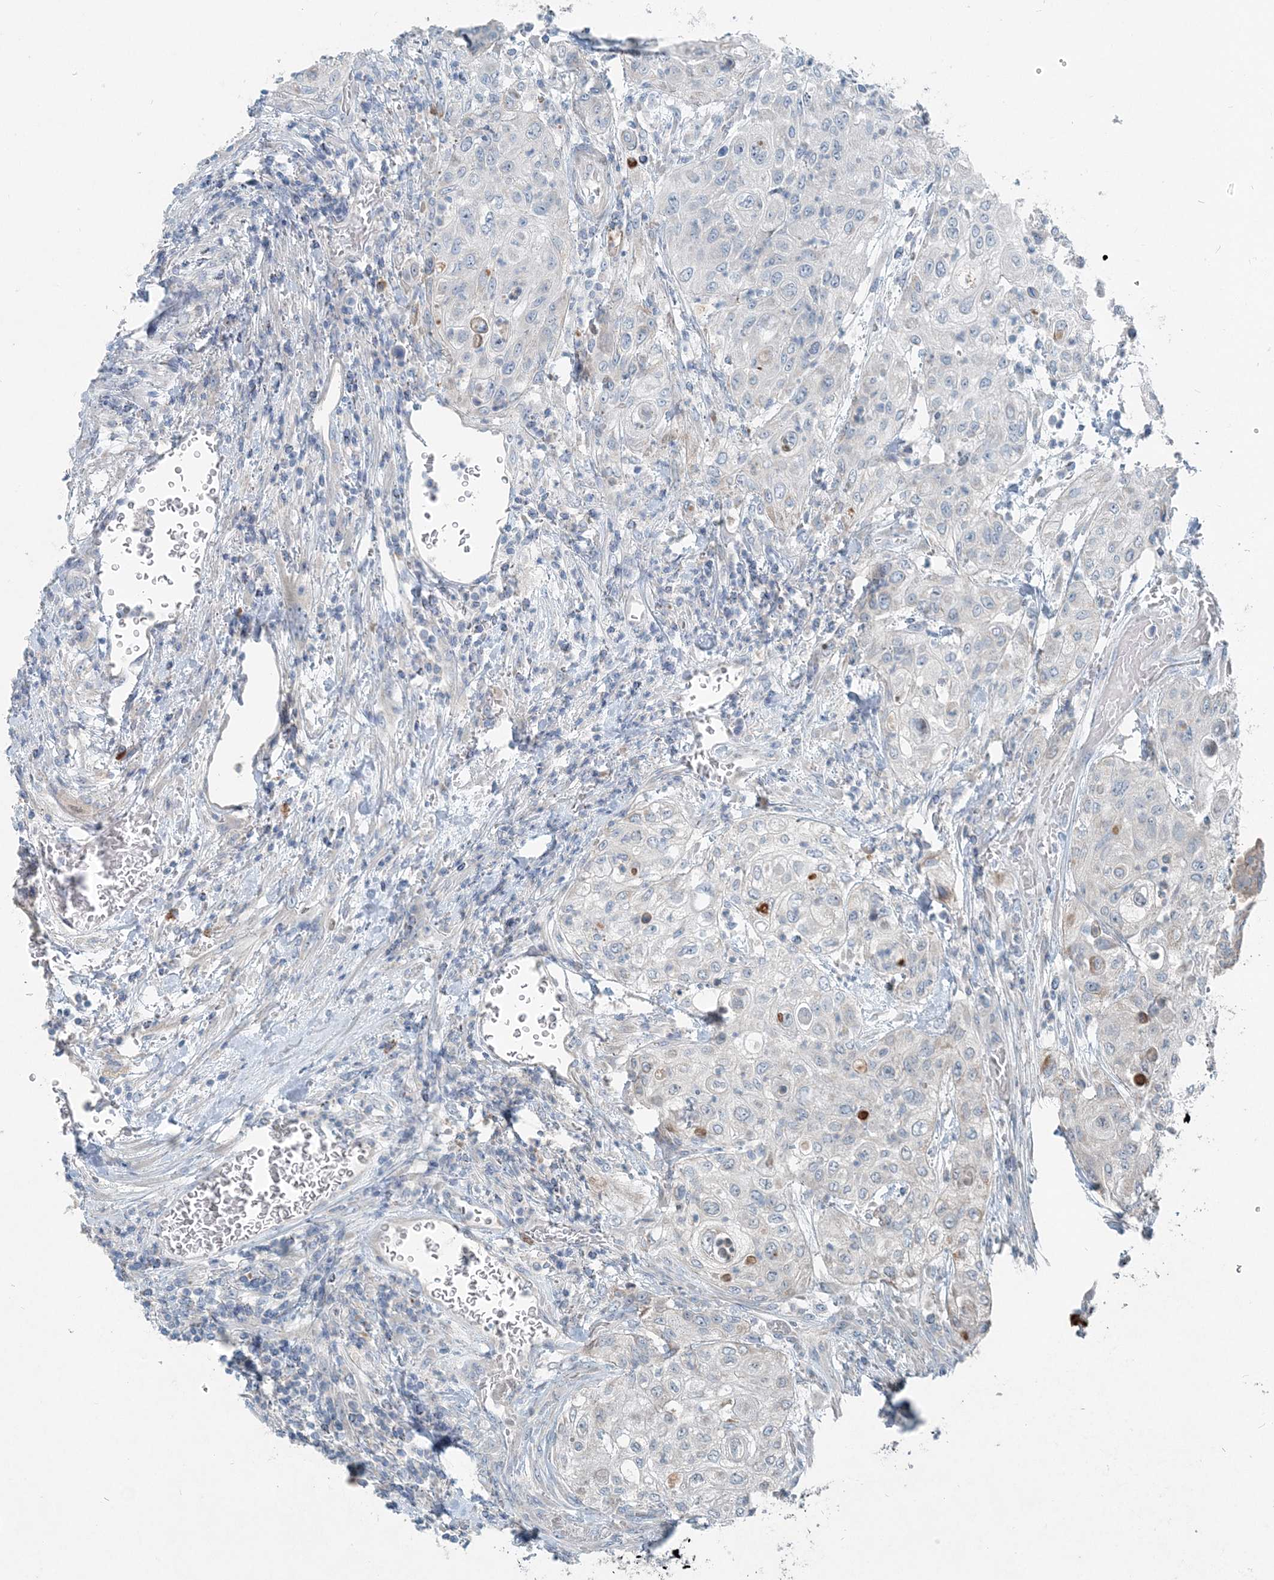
{"staining": {"intensity": "negative", "quantity": "none", "location": "none"}, "tissue": "urothelial cancer", "cell_type": "Tumor cells", "image_type": "cancer", "snomed": [{"axis": "morphology", "description": "Urothelial carcinoma, High grade"}, {"axis": "topography", "description": "Urinary bladder"}], "caption": "Photomicrograph shows no protein expression in tumor cells of high-grade urothelial carcinoma tissue.", "gene": "INTU", "patient": {"sex": "female", "age": 79}}